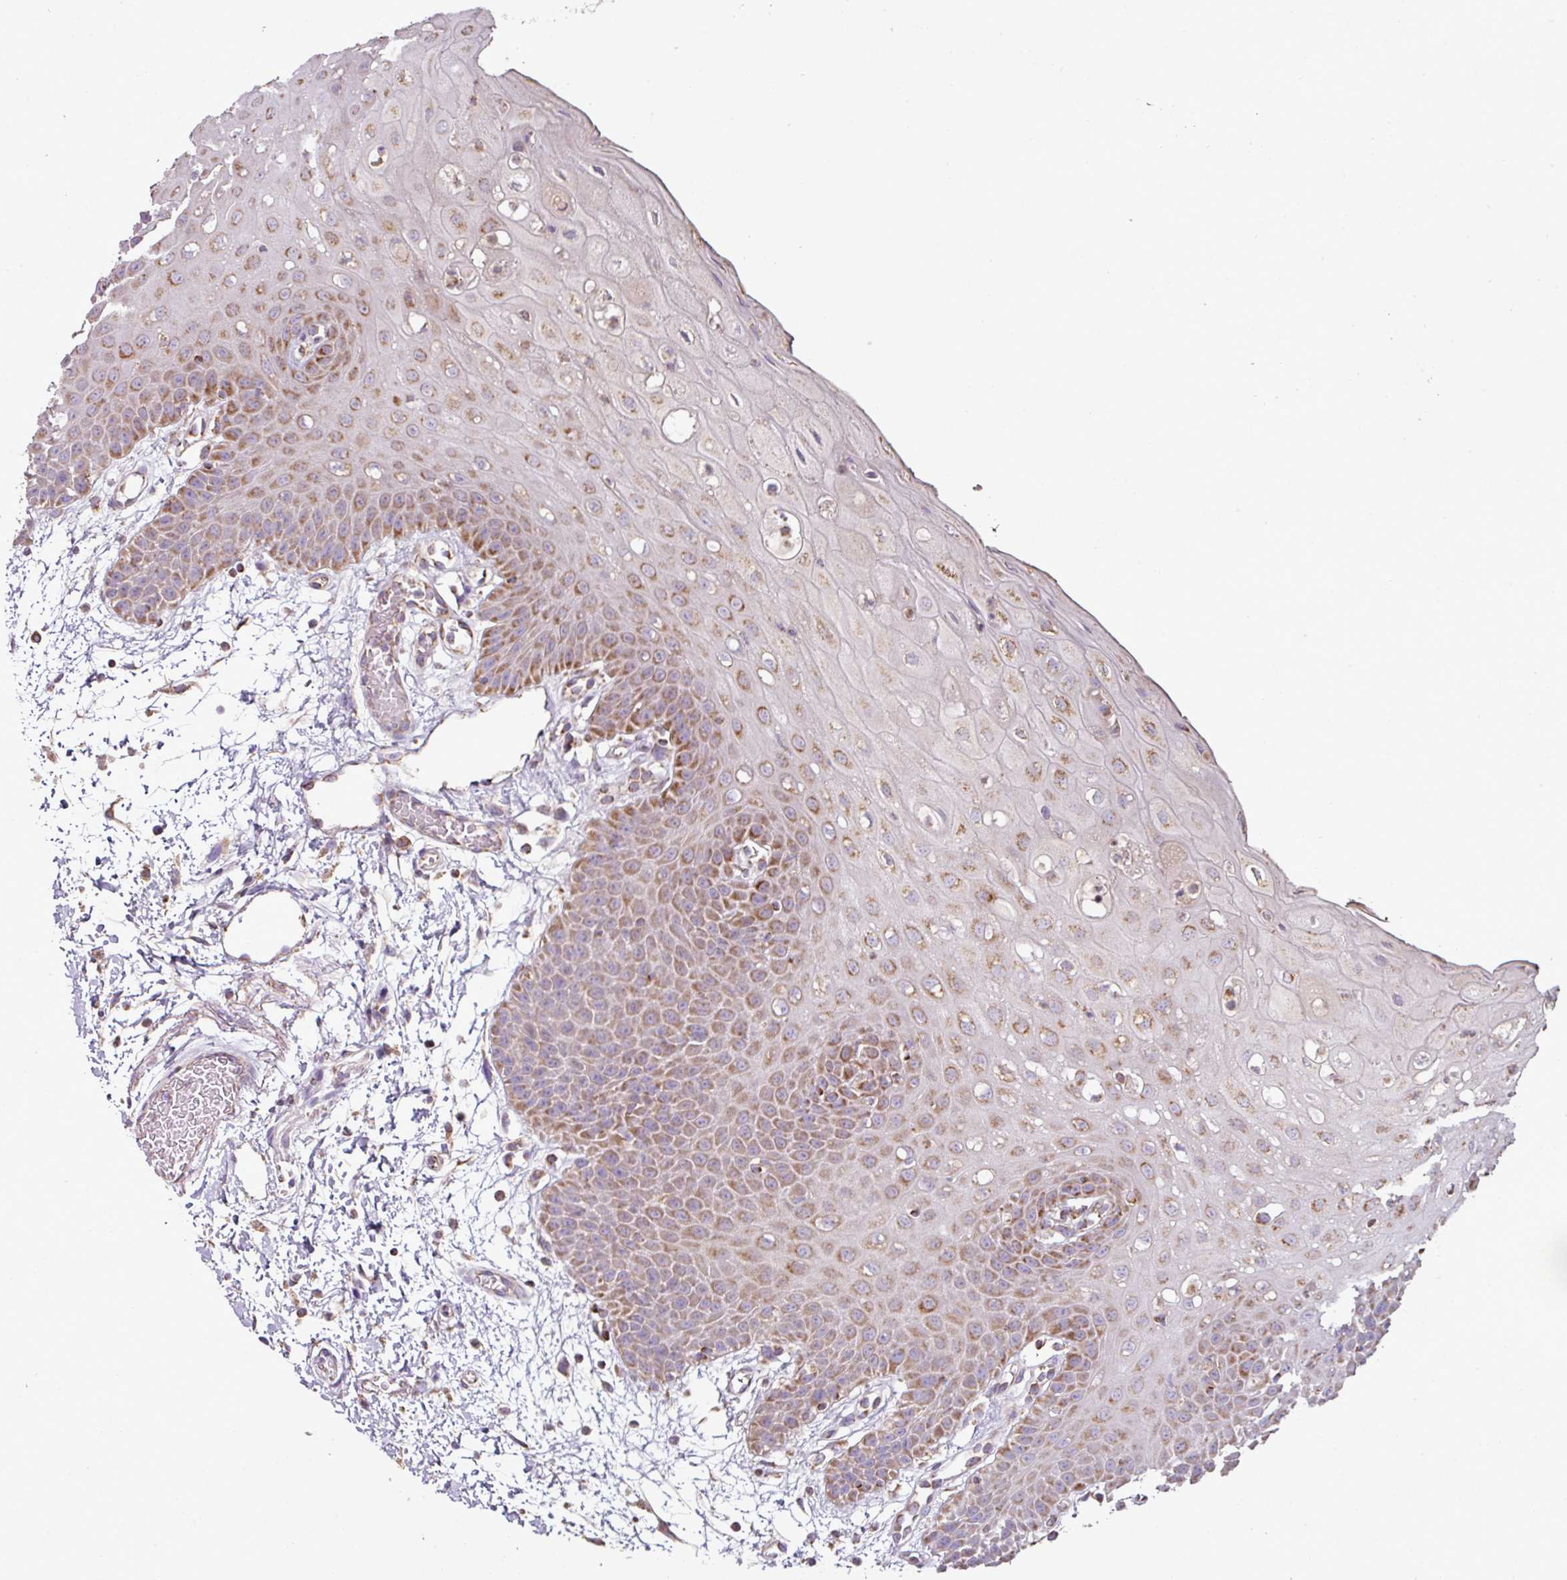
{"staining": {"intensity": "moderate", "quantity": "25%-75%", "location": "cytoplasmic/membranous"}, "tissue": "oral mucosa", "cell_type": "Squamous epithelial cells", "image_type": "normal", "snomed": [{"axis": "morphology", "description": "Normal tissue, NOS"}, {"axis": "topography", "description": "Oral tissue"}, {"axis": "topography", "description": "Tounge, NOS"}], "caption": "Immunohistochemistry (IHC) image of unremarkable oral mucosa: human oral mucosa stained using immunohistochemistry reveals medium levels of moderate protein expression localized specifically in the cytoplasmic/membranous of squamous epithelial cells, appearing as a cytoplasmic/membranous brown color.", "gene": "ENSG00000260170", "patient": {"sex": "female", "age": 59}}